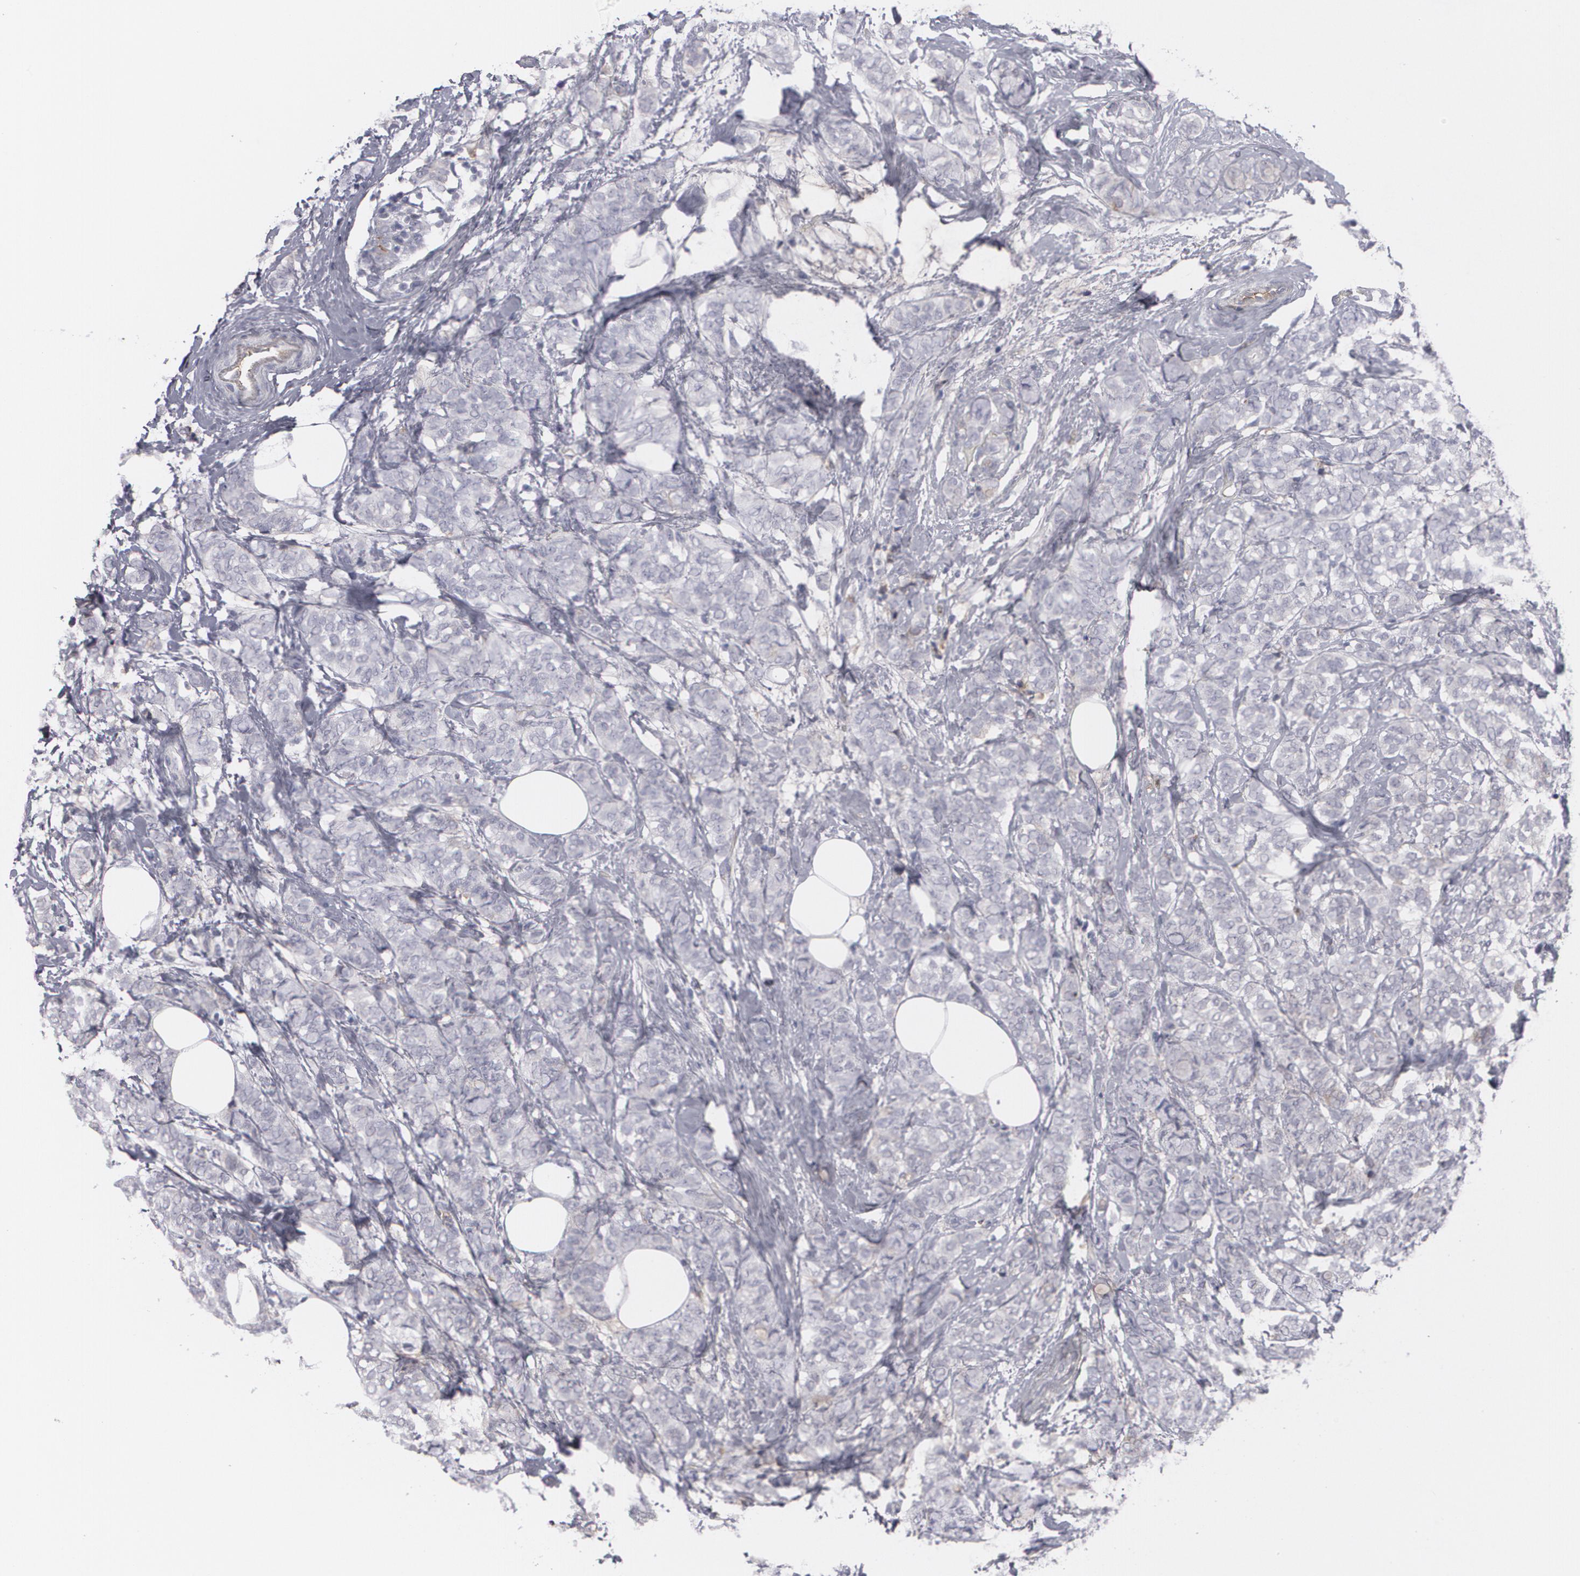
{"staining": {"intensity": "negative", "quantity": "none", "location": "none"}, "tissue": "breast cancer", "cell_type": "Tumor cells", "image_type": "cancer", "snomed": [{"axis": "morphology", "description": "Lobular carcinoma"}, {"axis": "topography", "description": "Breast"}], "caption": "There is no significant expression in tumor cells of lobular carcinoma (breast).", "gene": "LRG1", "patient": {"sex": "female", "age": 60}}